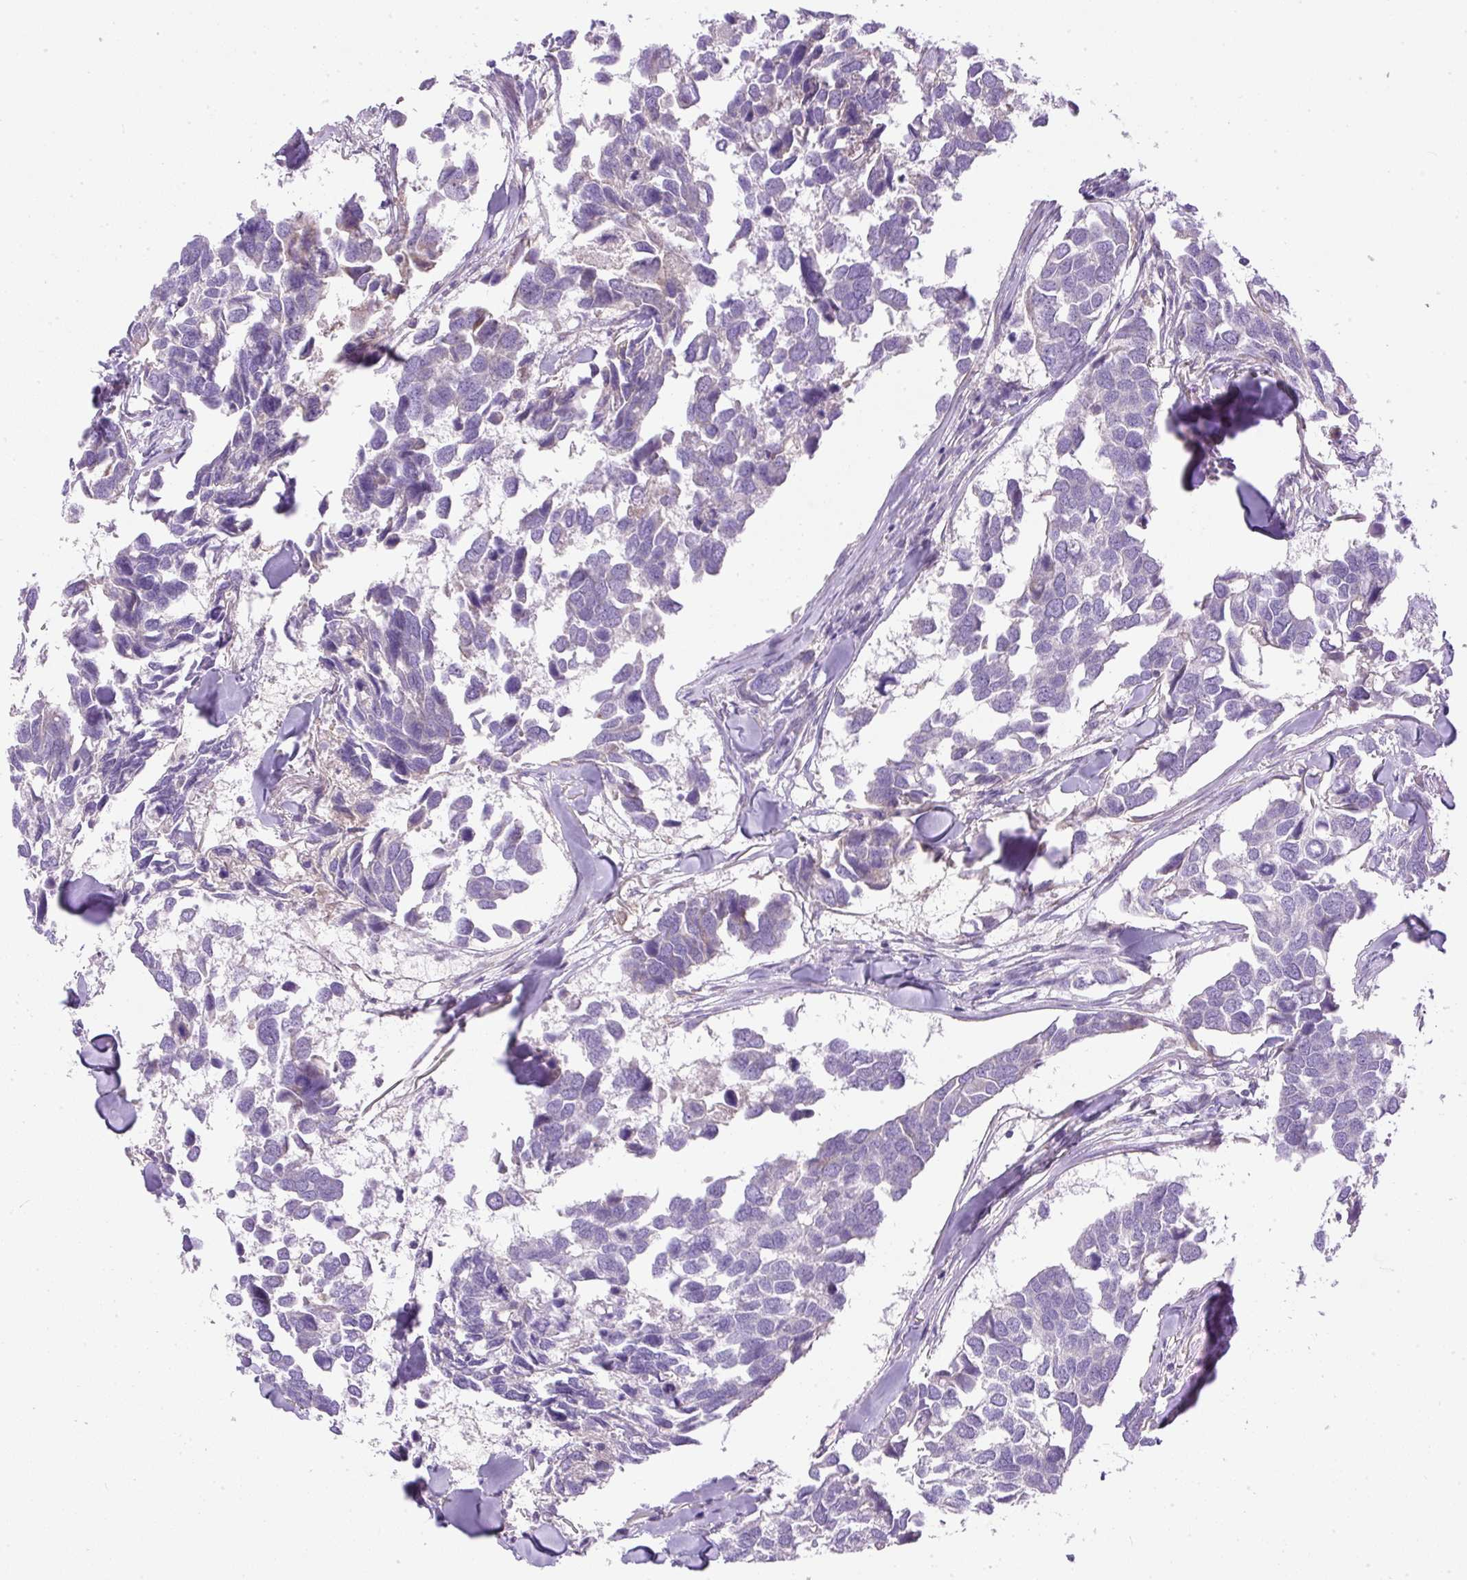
{"staining": {"intensity": "negative", "quantity": "none", "location": "none"}, "tissue": "breast cancer", "cell_type": "Tumor cells", "image_type": "cancer", "snomed": [{"axis": "morphology", "description": "Duct carcinoma"}, {"axis": "topography", "description": "Breast"}], "caption": "DAB immunohistochemical staining of human breast cancer exhibits no significant positivity in tumor cells.", "gene": "DAPK1", "patient": {"sex": "female", "age": 83}}